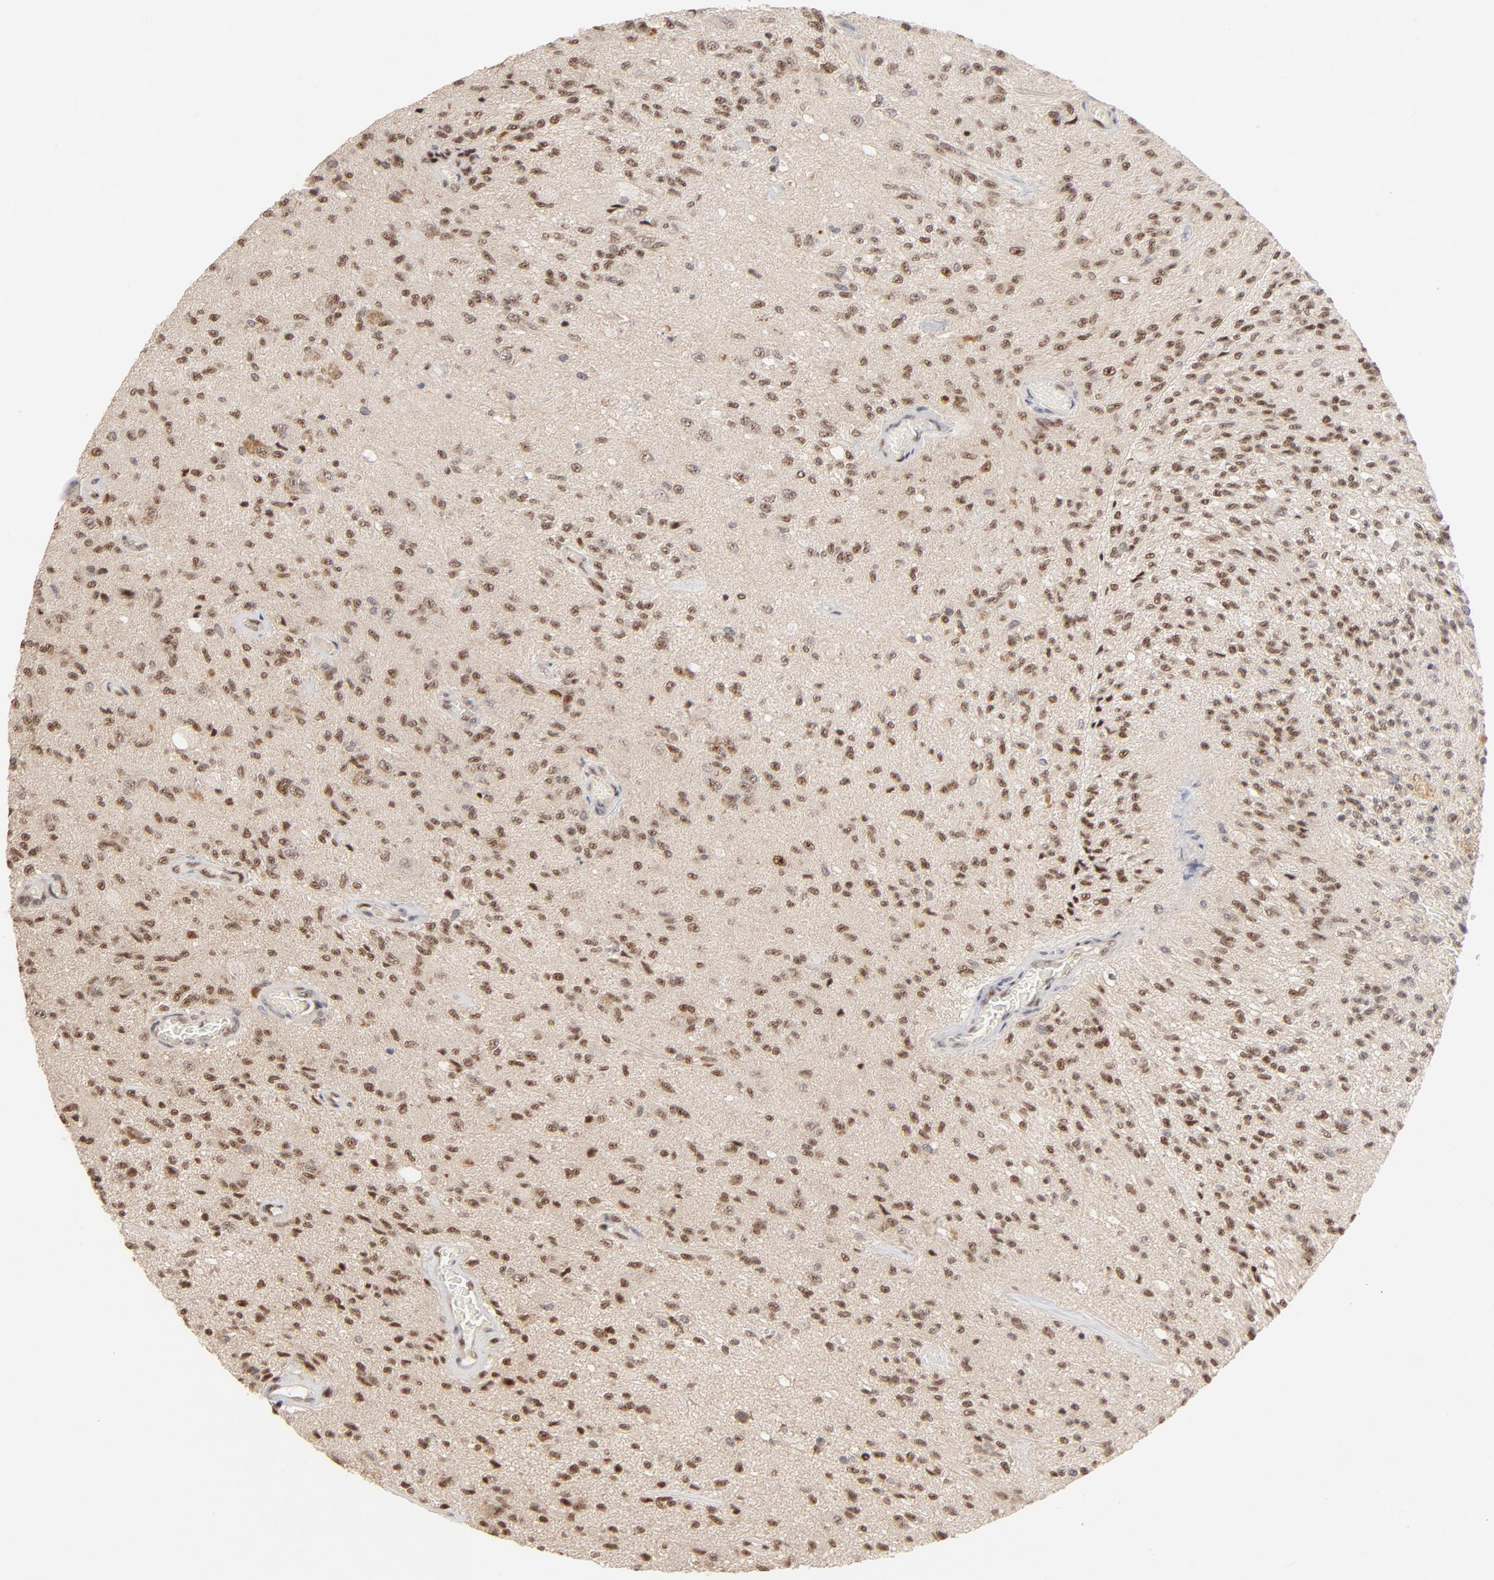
{"staining": {"intensity": "moderate", "quantity": ">75%", "location": "nuclear"}, "tissue": "glioma", "cell_type": "Tumor cells", "image_type": "cancer", "snomed": [{"axis": "morphology", "description": "Normal tissue, NOS"}, {"axis": "morphology", "description": "Glioma, malignant, High grade"}, {"axis": "topography", "description": "Cerebral cortex"}], "caption": "Immunohistochemistry (IHC) of human malignant high-grade glioma exhibits medium levels of moderate nuclear positivity in about >75% of tumor cells.", "gene": "NFIB", "patient": {"sex": "male", "age": 77}}